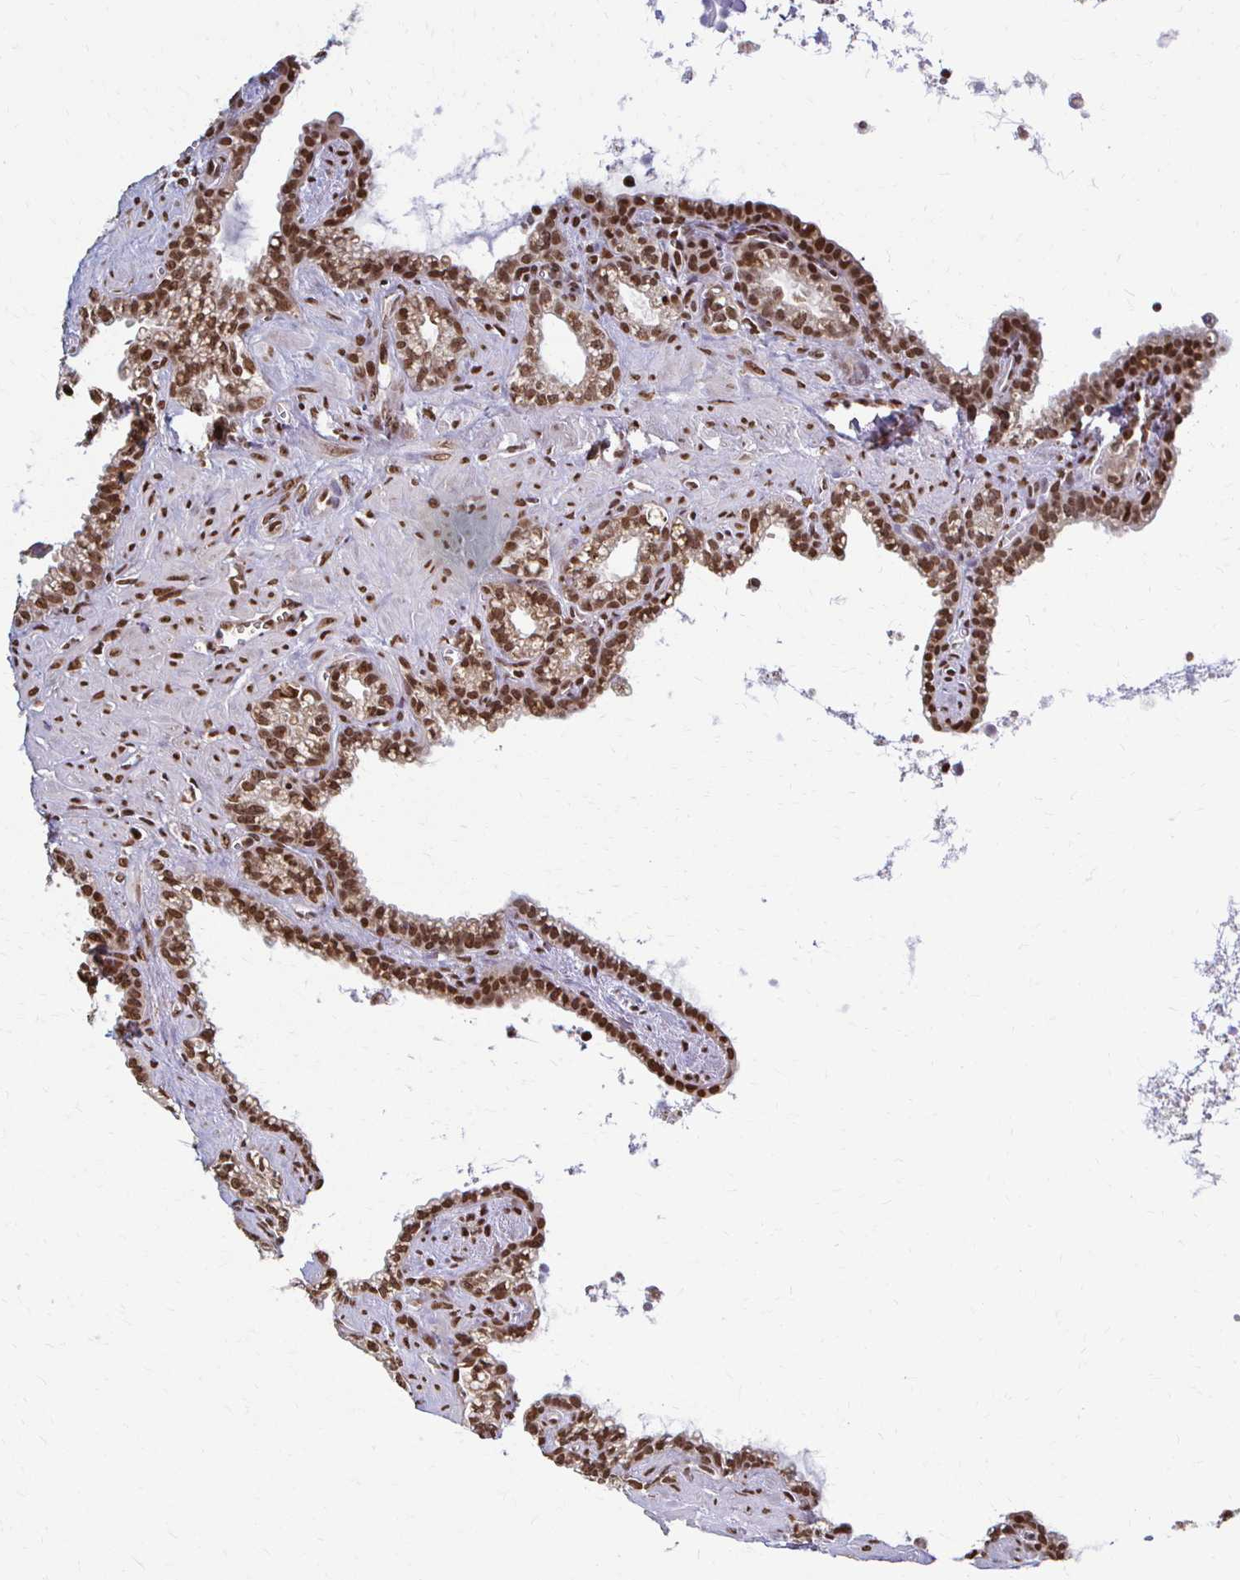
{"staining": {"intensity": "moderate", "quantity": ">75%", "location": "nuclear"}, "tissue": "seminal vesicle", "cell_type": "Glandular cells", "image_type": "normal", "snomed": [{"axis": "morphology", "description": "Normal tissue, NOS"}, {"axis": "topography", "description": "Seminal veicle"}], "caption": "Immunohistochemistry of unremarkable human seminal vesicle demonstrates medium levels of moderate nuclear positivity in approximately >75% of glandular cells.", "gene": "HOXA9", "patient": {"sex": "male", "age": 76}}